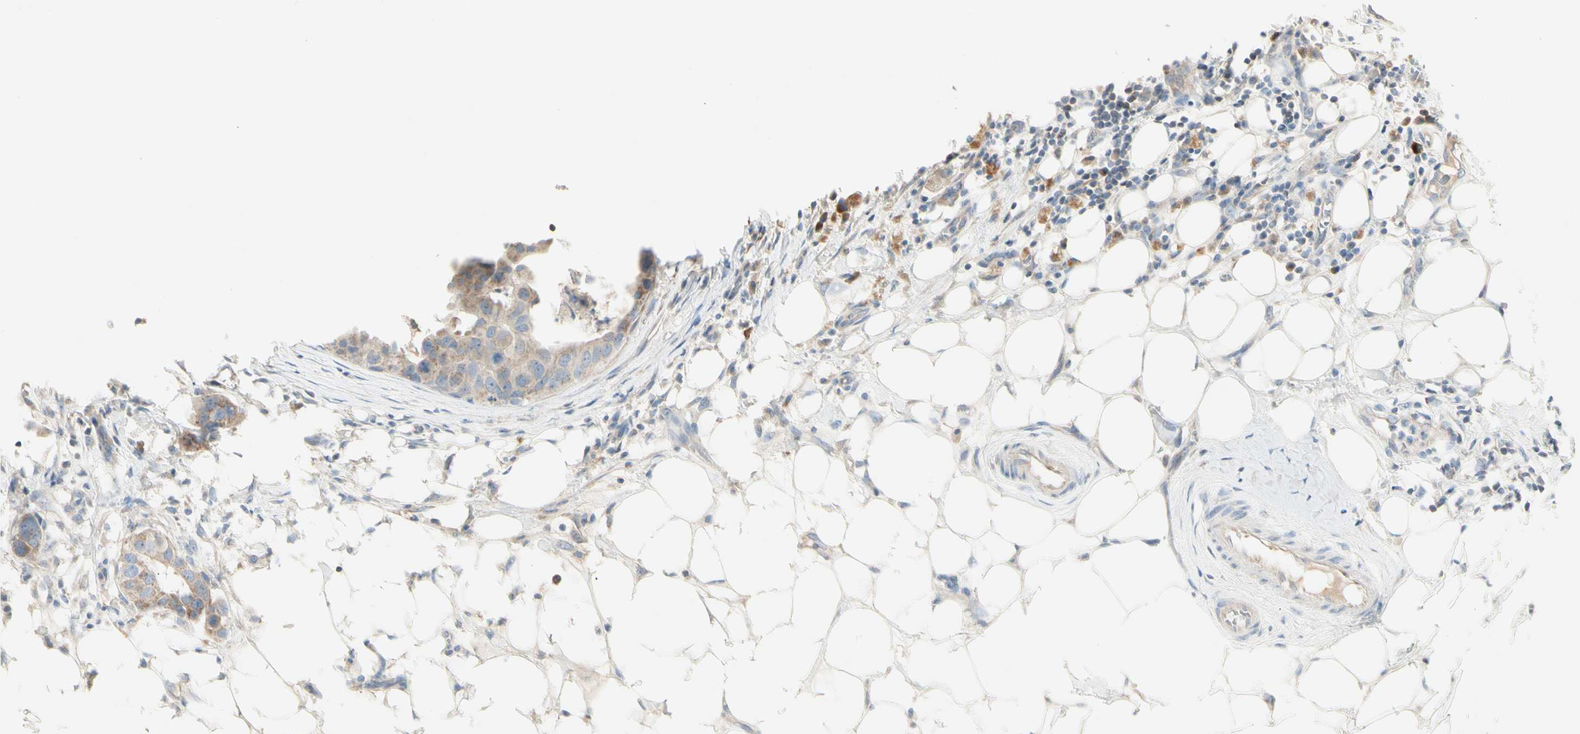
{"staining": {"intensity": "weak", "quantity": ">75%", "location": "cytoplasmic/membranous"}, "tissue": "breast cancer", "cell_type": "Tumor cells", "image_type": "cancer", "snomed": [{"axis": "morphology", "description": "Duct carcinoma"}, {"axis": "topography", "description": "Breast"}], "caption": "Breast cancer (intraductal carcinoma) was stained to show a protein in brown. There is low levels of weak cytoplasmic/membranous staining in approximately >75% of tumor cells.", "gene": "ALDH18A1", "patient": {"sex": "female", "age": 40}}